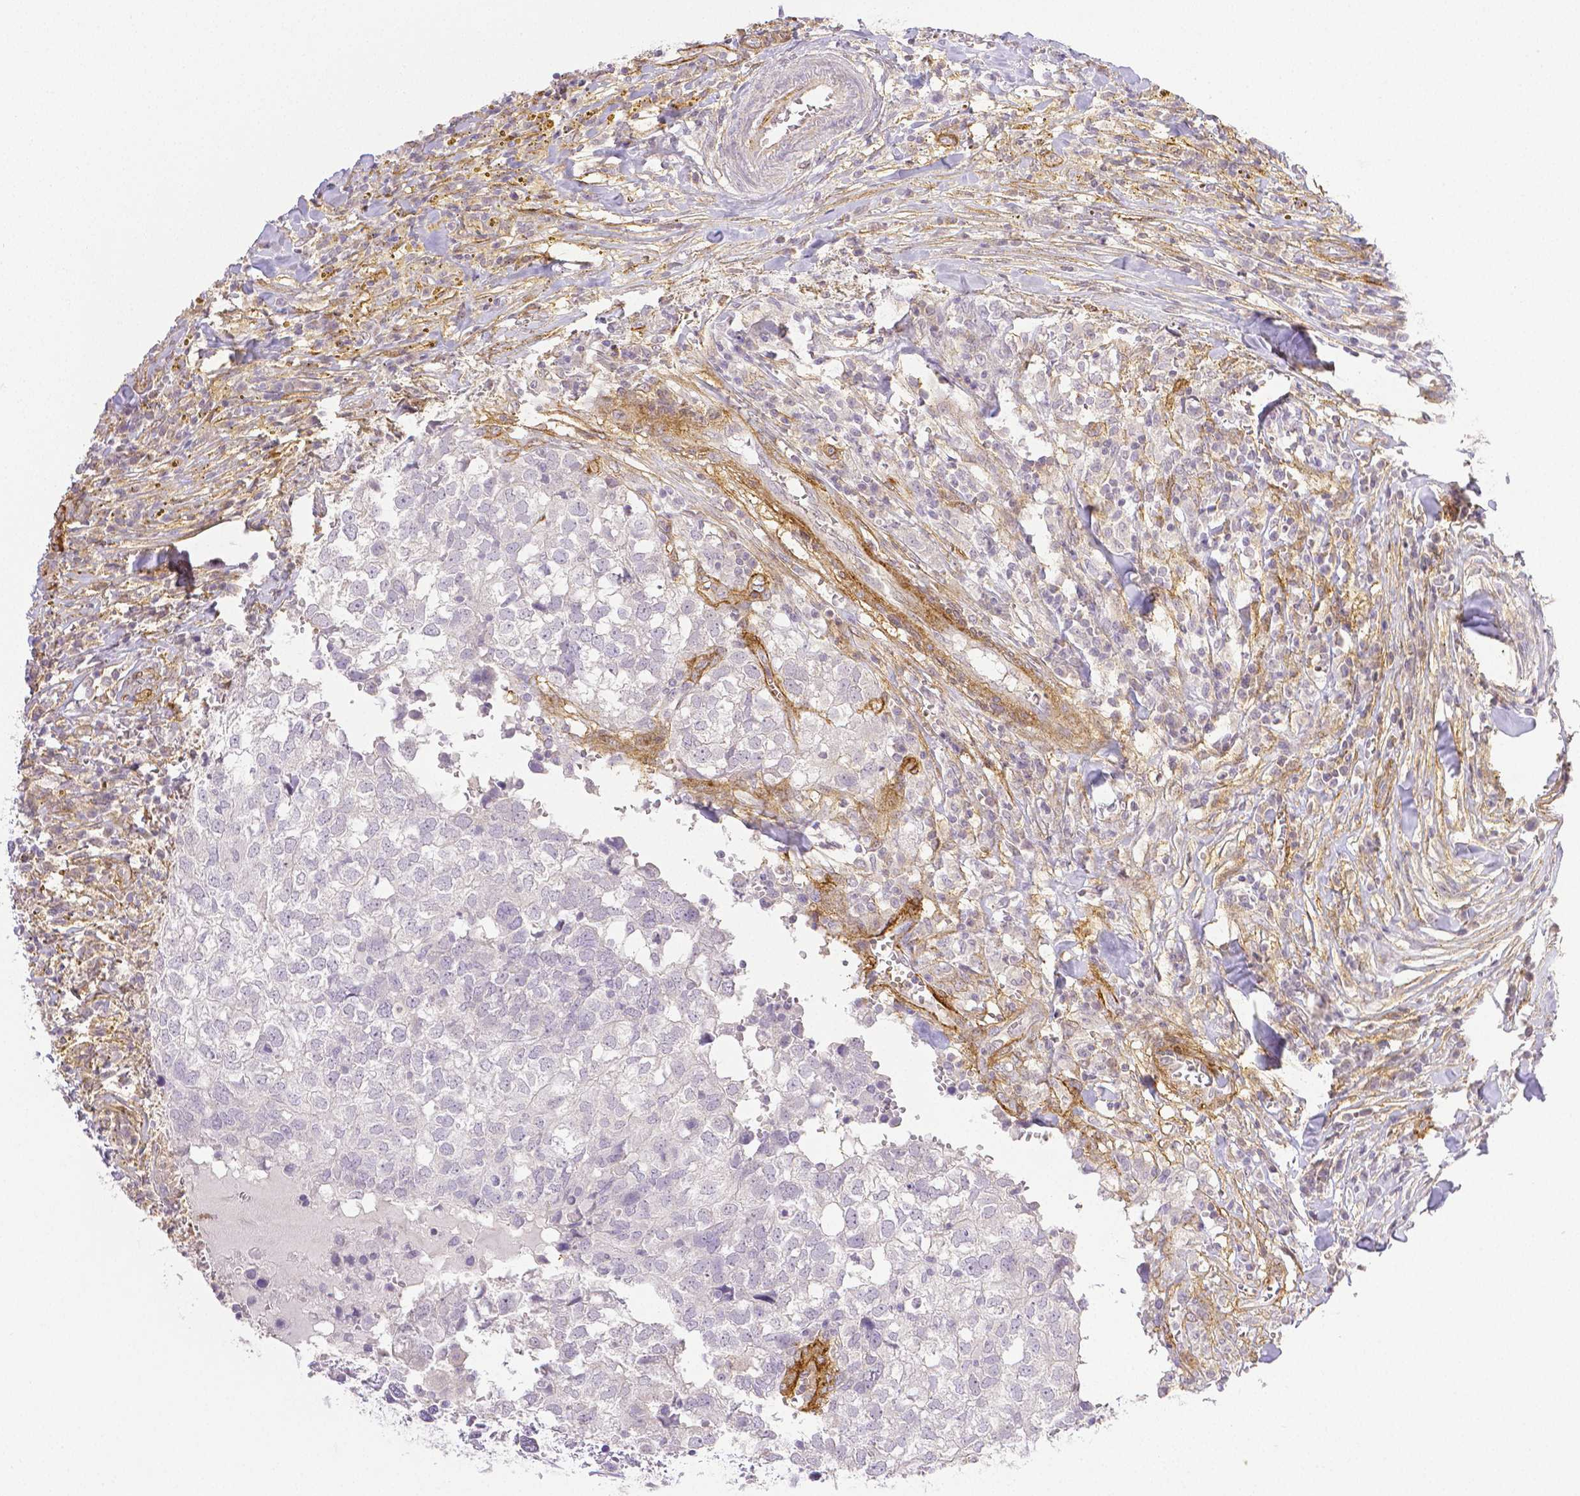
{"staining": {"intensity": "negative", "quantity": "none", "location": "none"}, "tissue": "breast cancer", "cell_type": "Tumor cells", "image_type": "cancer", "snomed": [{"axis": "morphology", "description": "Duct carcinoma"}, {"axis": "topography", "description": "Breast"}], "caption": "Human breast cancer (invasive ductal carcinoma) stained for a protein using immunohistochemistry (IHC) displays no staining in tumor cells.", "gene": "THY1", "patient": {"sex": "female", "age": 30}}